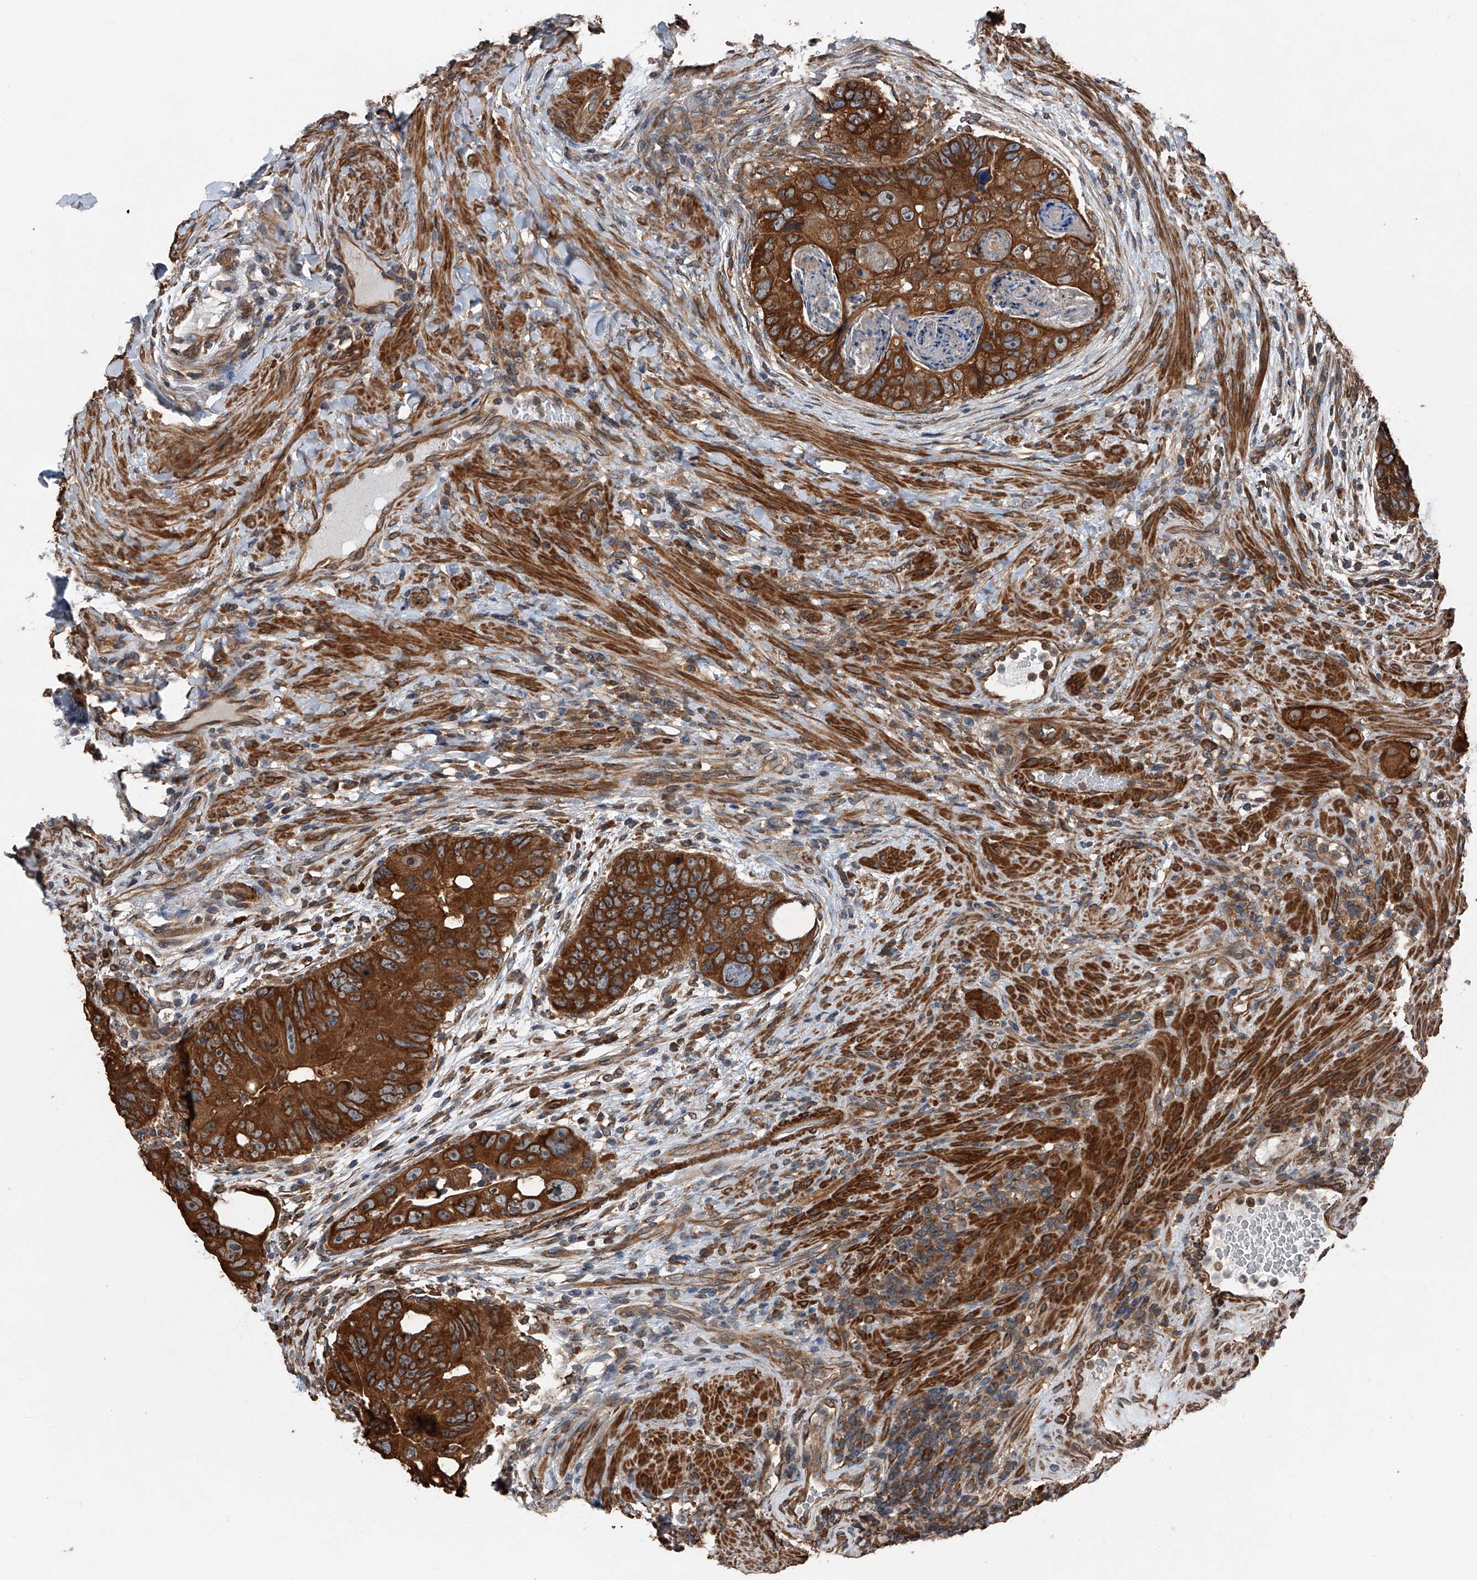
{"staining": {"intensity": "strong", "quantity": ">75%", "location": "cytoplasmic/membranous"}, "tissue": "colorectal cancer", "cell_type": "Tumor cells", "image_type": "cancer", "snomed": [{"axis": "morphology", "description": "Adenocarcinoma, NOS"}, {"axis": "topography", "description": "Rectum"}], "caption": "DAB (3,3'-diaminobenzidine) immunohistochemical staining of human colorectal adenocarcinoma demonstrates strong cytoplasmic/membranous protein staining in about >75% of tumor cells.", "gene": "KCNJ2", "patient": {"sex": "male", "age": 59}}